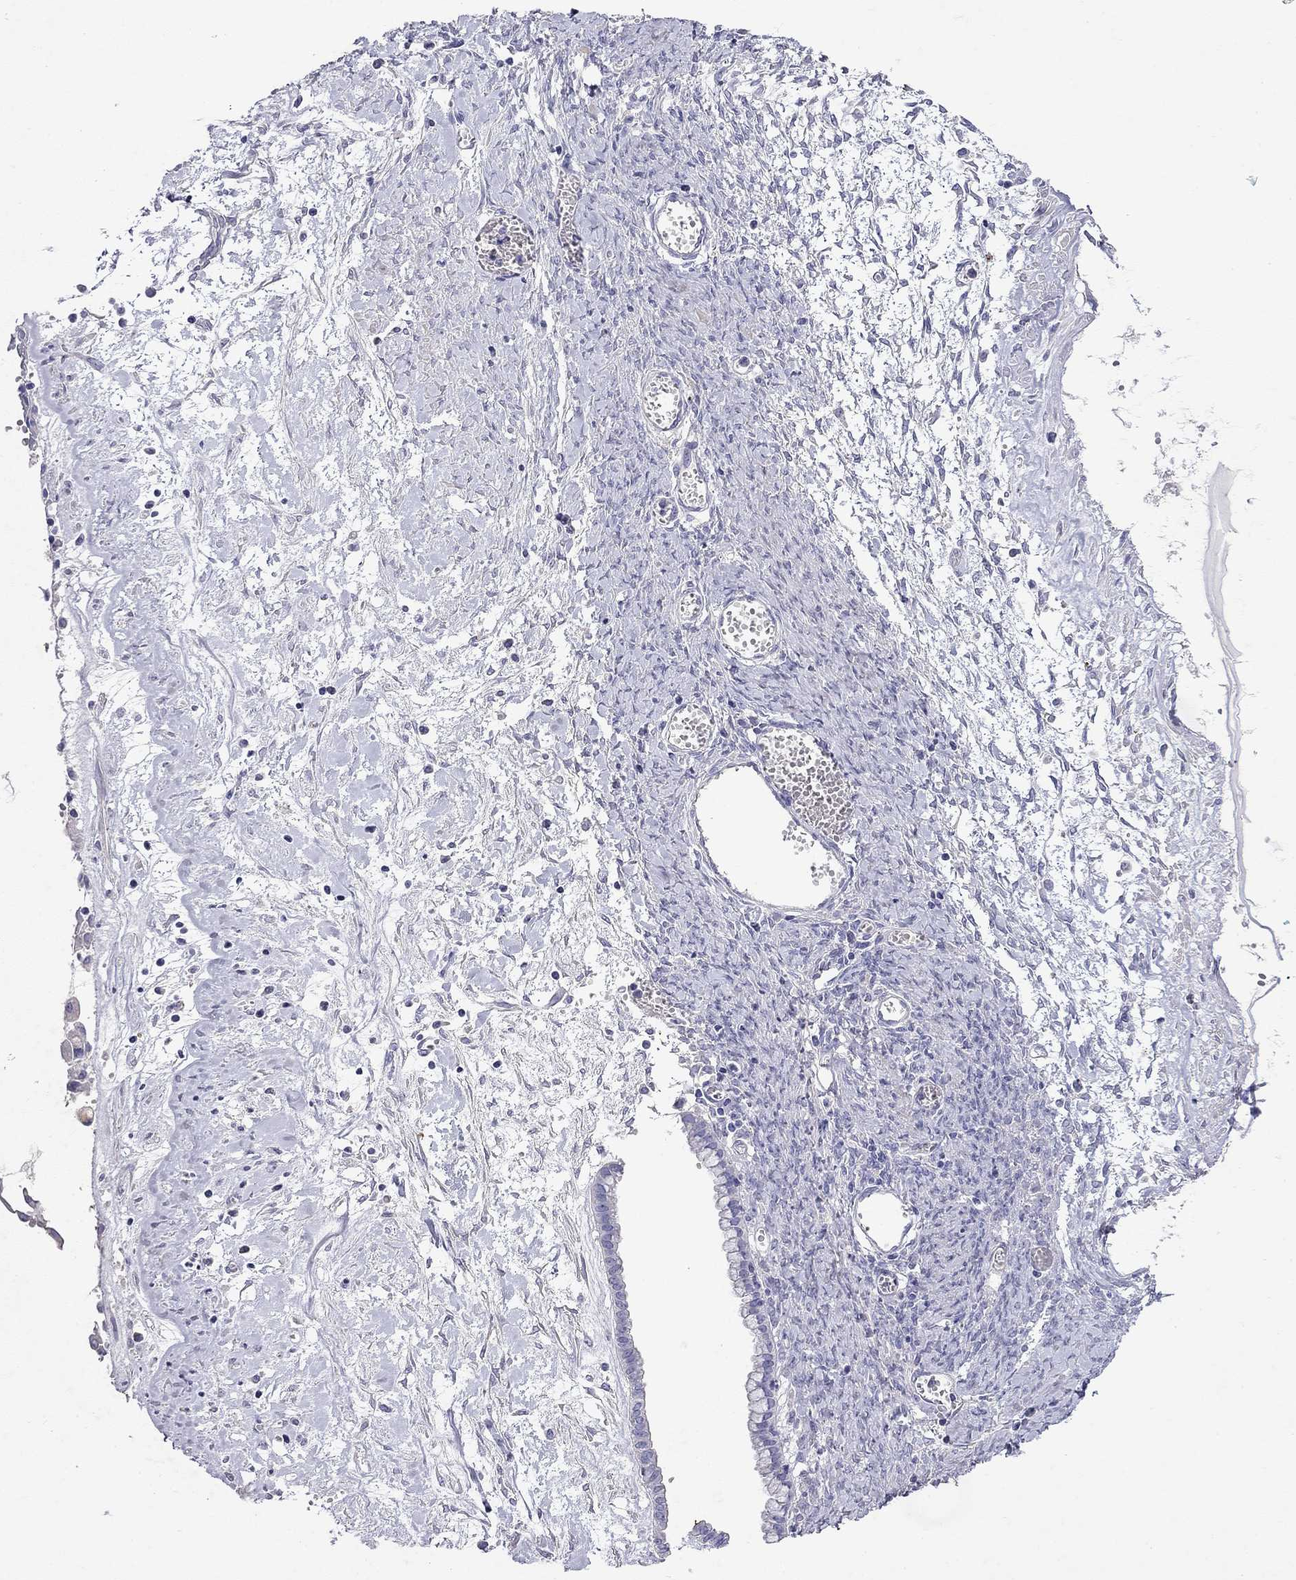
{"staining": {"intensity": "negative", "quantity": "none", "location": "none"}, "tissue": "ovarian cancer", "cell_type": "Tumor cells", "image_type": "cancer", "snomed": [{"axis": "morphology", "description": "Cystadenocarcinoma, mucinous, NOS"}, {"axis": "topography", "description": "Ovary"}], "caption": "This micrograph is of ovarian cancer (mucinous cystadenocarcinoma) stained with IHC to label a protein in brown with the nuclei are counter-stained blue. There is no positivity in tumor cells.", "gene": "GNAT3", "patient": {"sex": "female", "age": 67}}